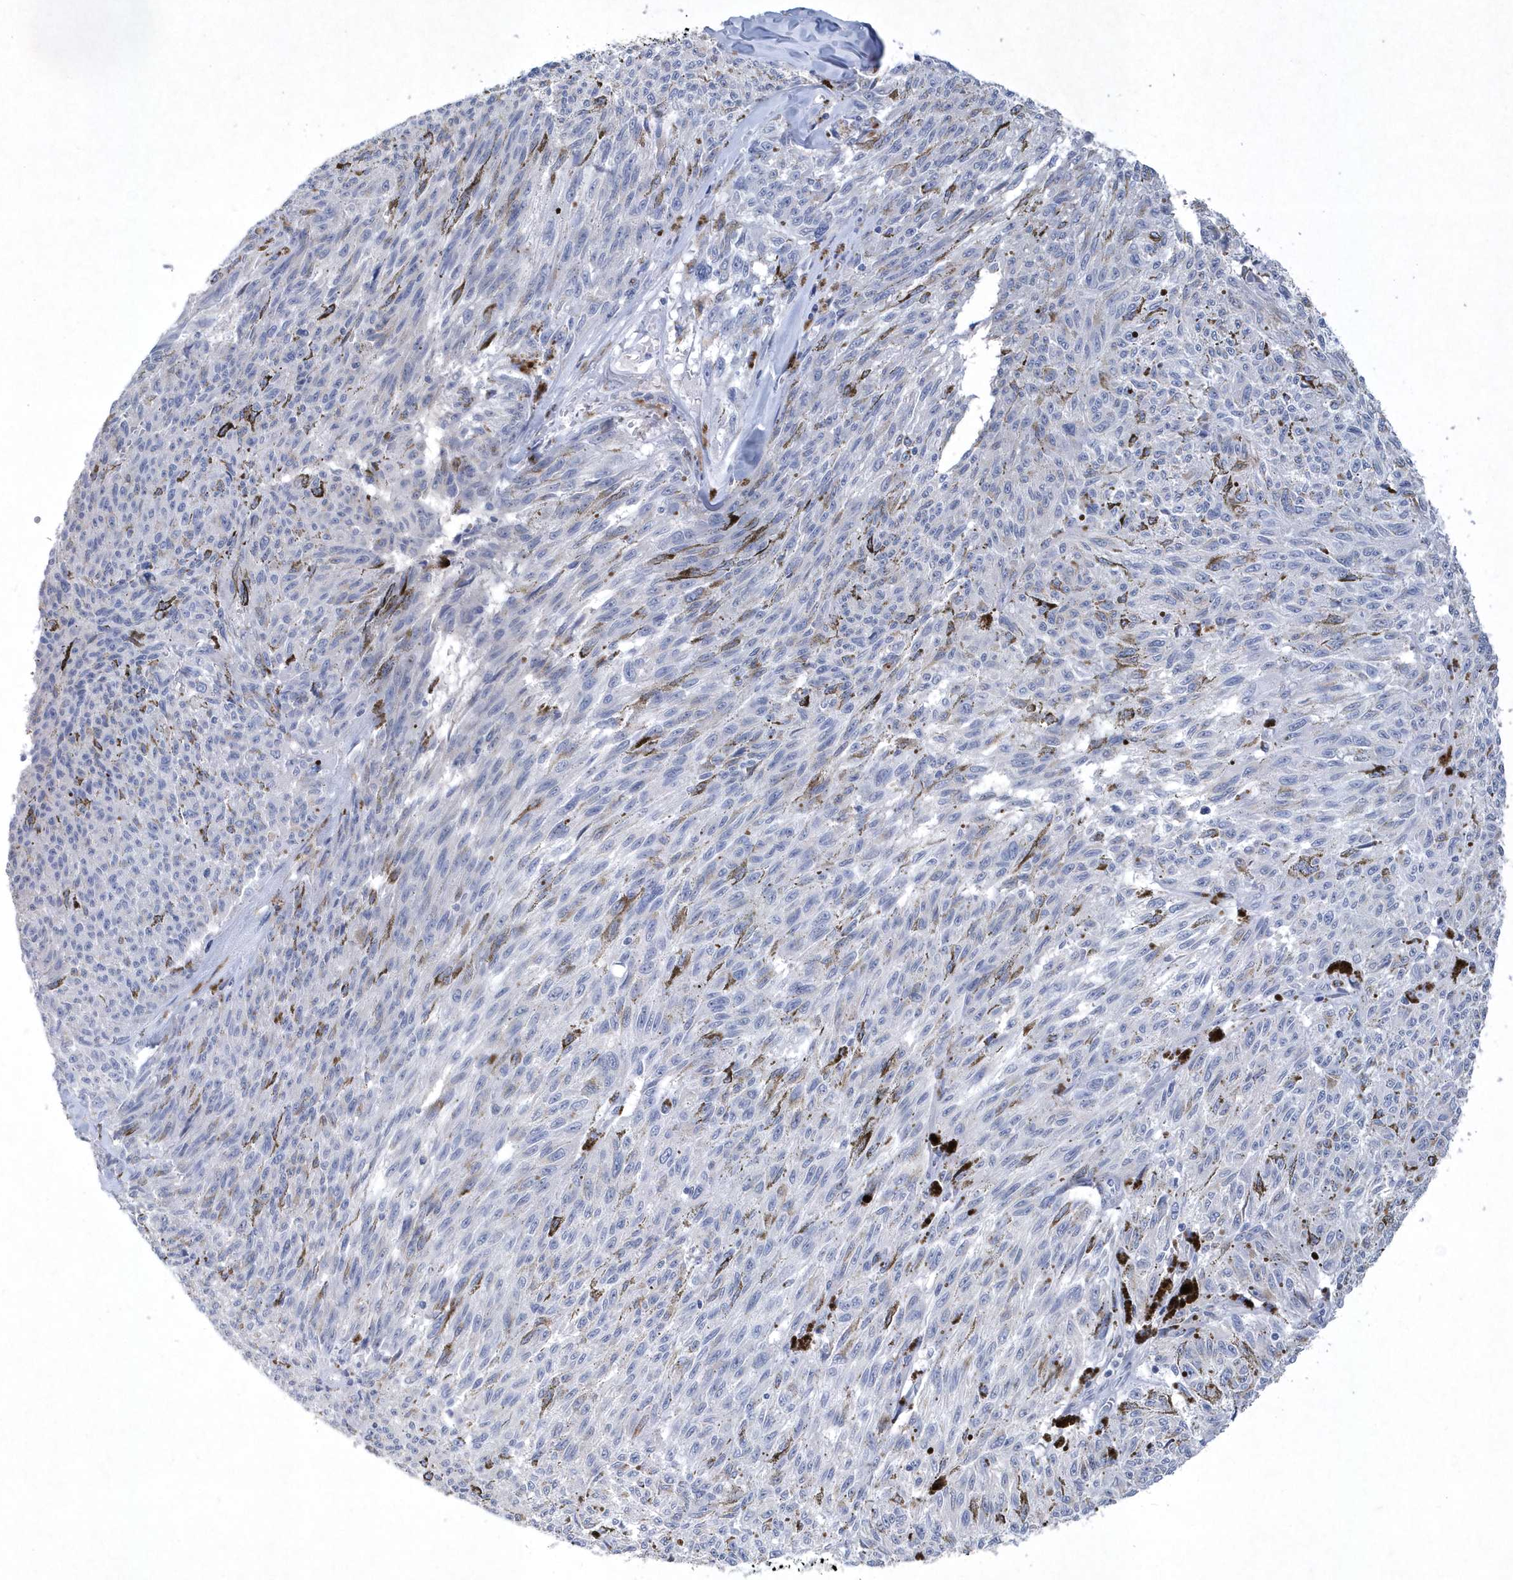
{"staining": {"intensity": "negative", "quantity": "none", "location": "none"}, "tissue": "melanoma", "cell_type": "Tumor cells", "image_type": "cancer", "snomed": [{"axis": "morphology", "description": "Malignant melanoma, NOS"}, {"axis": "topography", "description": "Skin"}], "caption": "Melanoma stained for a protein using immunohistochemistry displays no staining tumor cells.", "gene": "BHLHA15", "patient": {"sex": "female", "age": 72}}